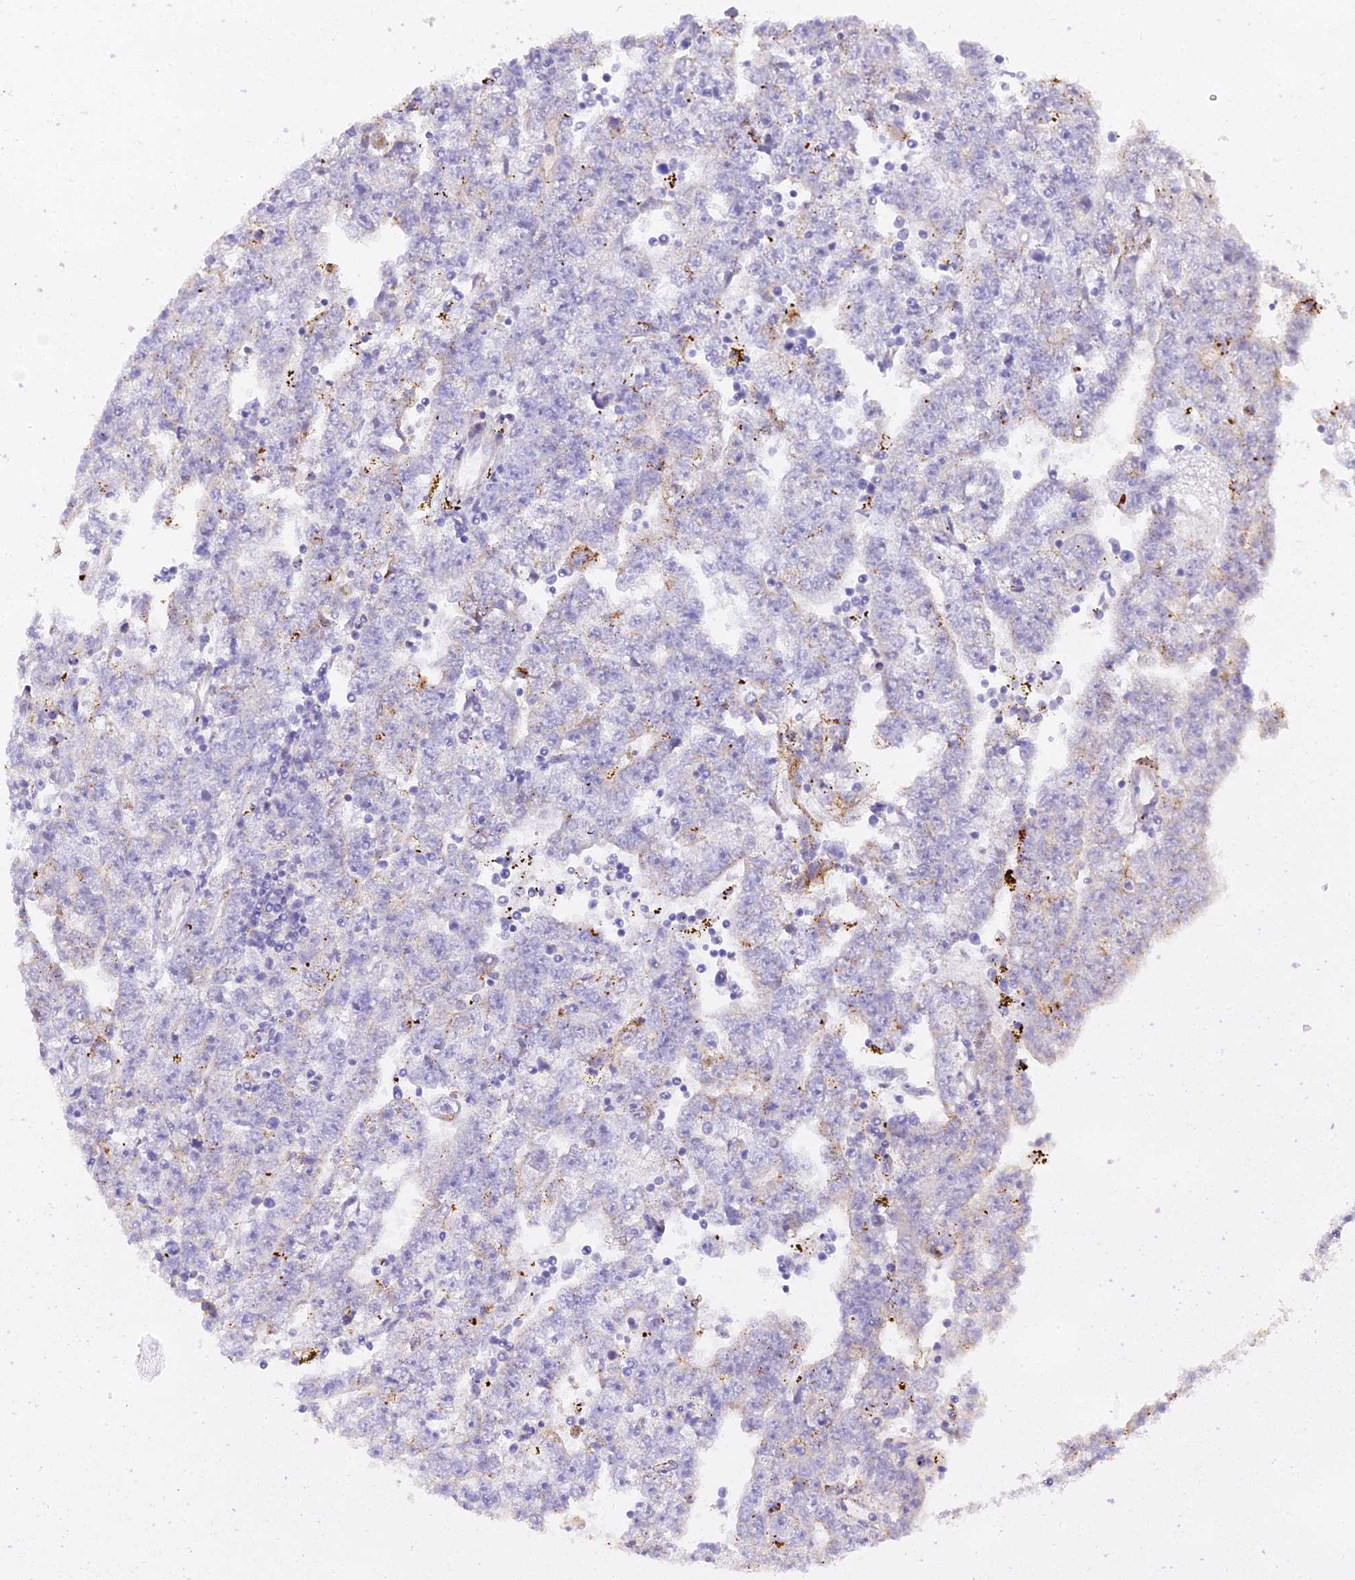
{"staining": {"intensity": "negative", "quantity": "none", "location": "none"}, "tissue": "testis cancer", "cell_type": "Tumor cells", "image_type": "cancer", "snomed": [{"axis": "morphology", "description": "Carcinoma, Embryonal, NOS"}, {"axis": "topography", "description": "Testis"}], "caption": "Tumor cells are negative for brown protein staining in testis cancer. Brightfield microscopy of immunohistochemistry stained with DAB (3,3'-diaminobenzidine) (brown) and hematoxylin (blue), captured at high magnification.", "gene": "GJA1", "patient": {"sex": "male", "age": 25}}